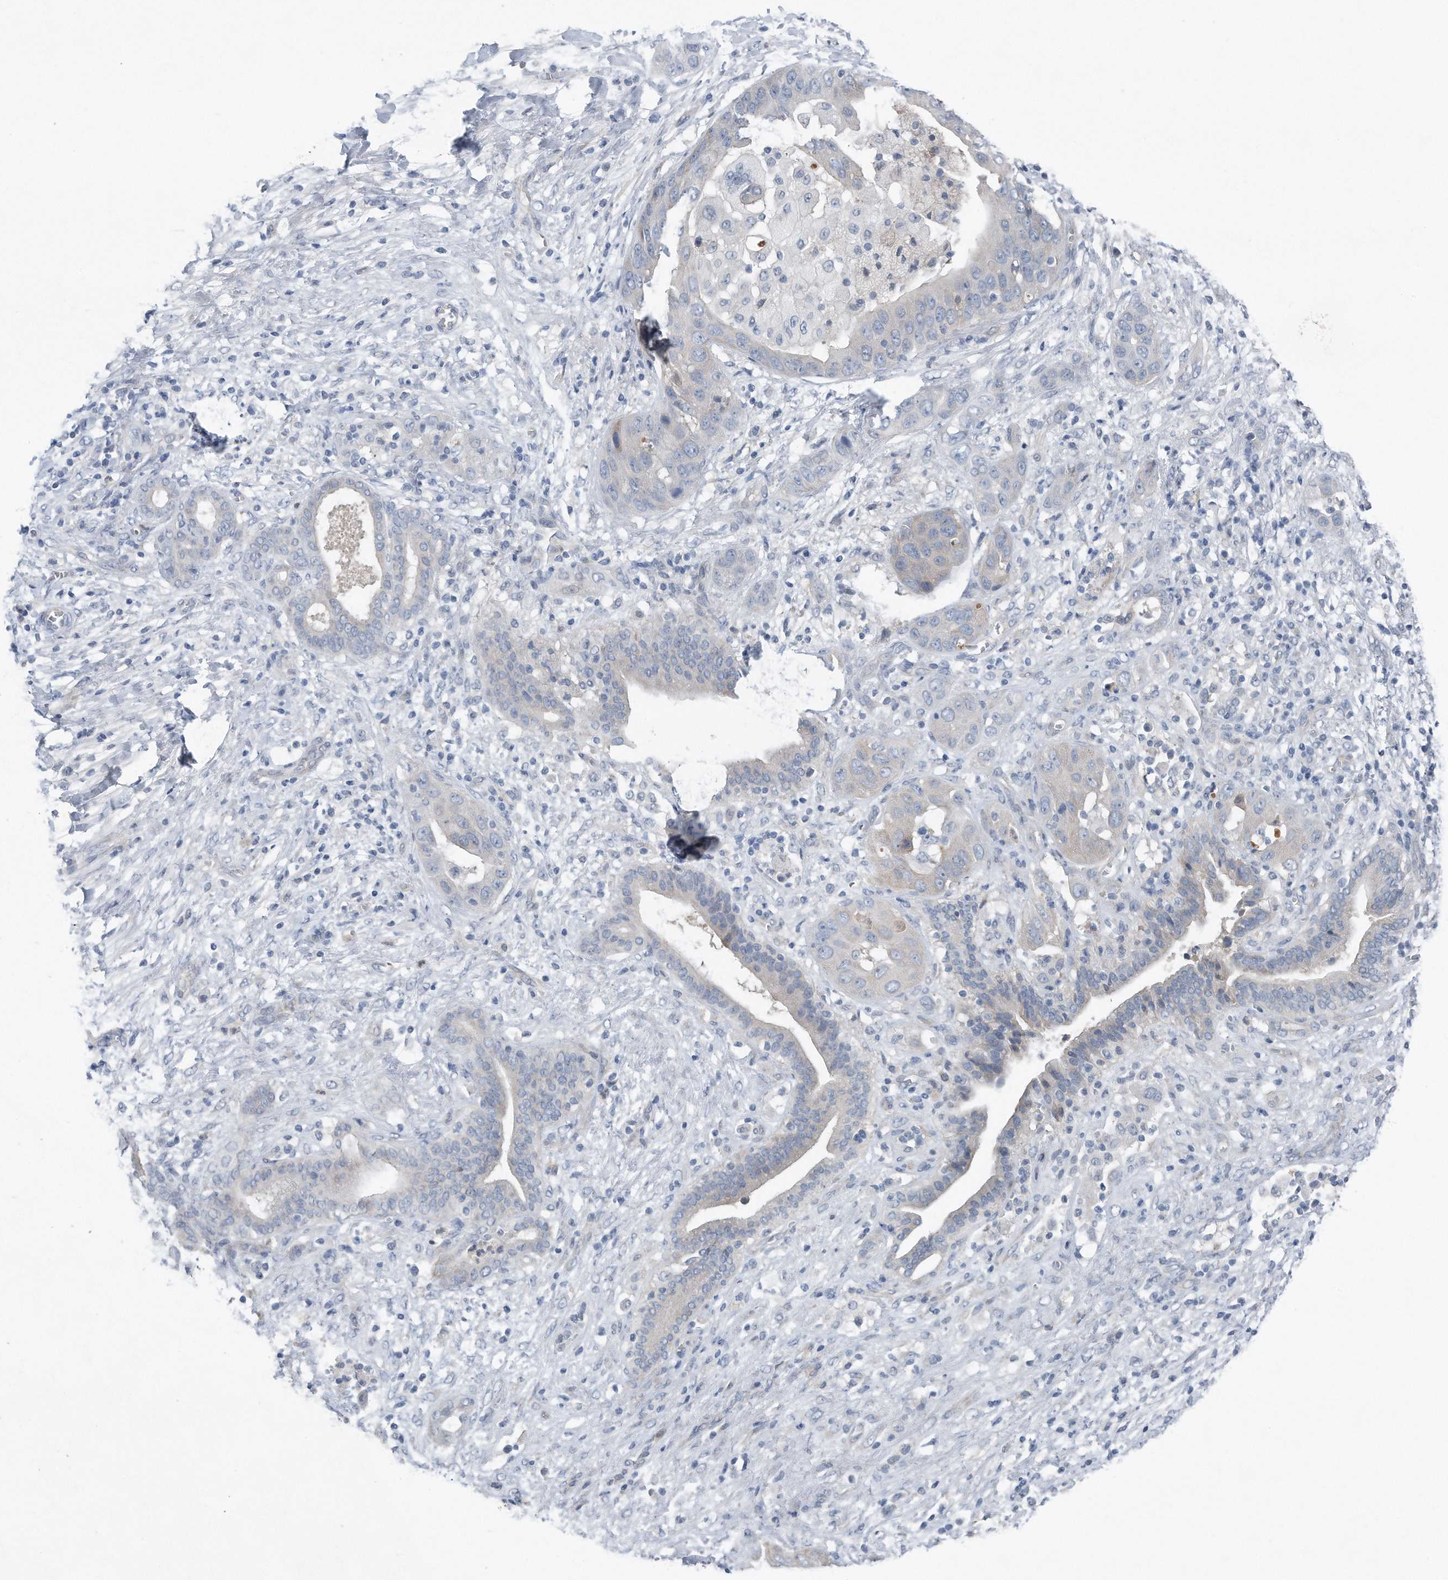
{"staining": {"intensity": "negative", "quantity": "none", "location": "none"}, "tissue": "liver cancer", "cell_type": "Tumor cells", "image_type": "cancer", "snomed": [{"axis": "morphology", "description": "Cholangiocarcinoma"}, {"axis": "topography", "description": "Liver"}], "caption": "Protein analysis of cholangiocarcinoma (liver) shows no significant staining in tumor cells.", "gene": "YRDC", "patient": {"sex": "female", "age": 52}}